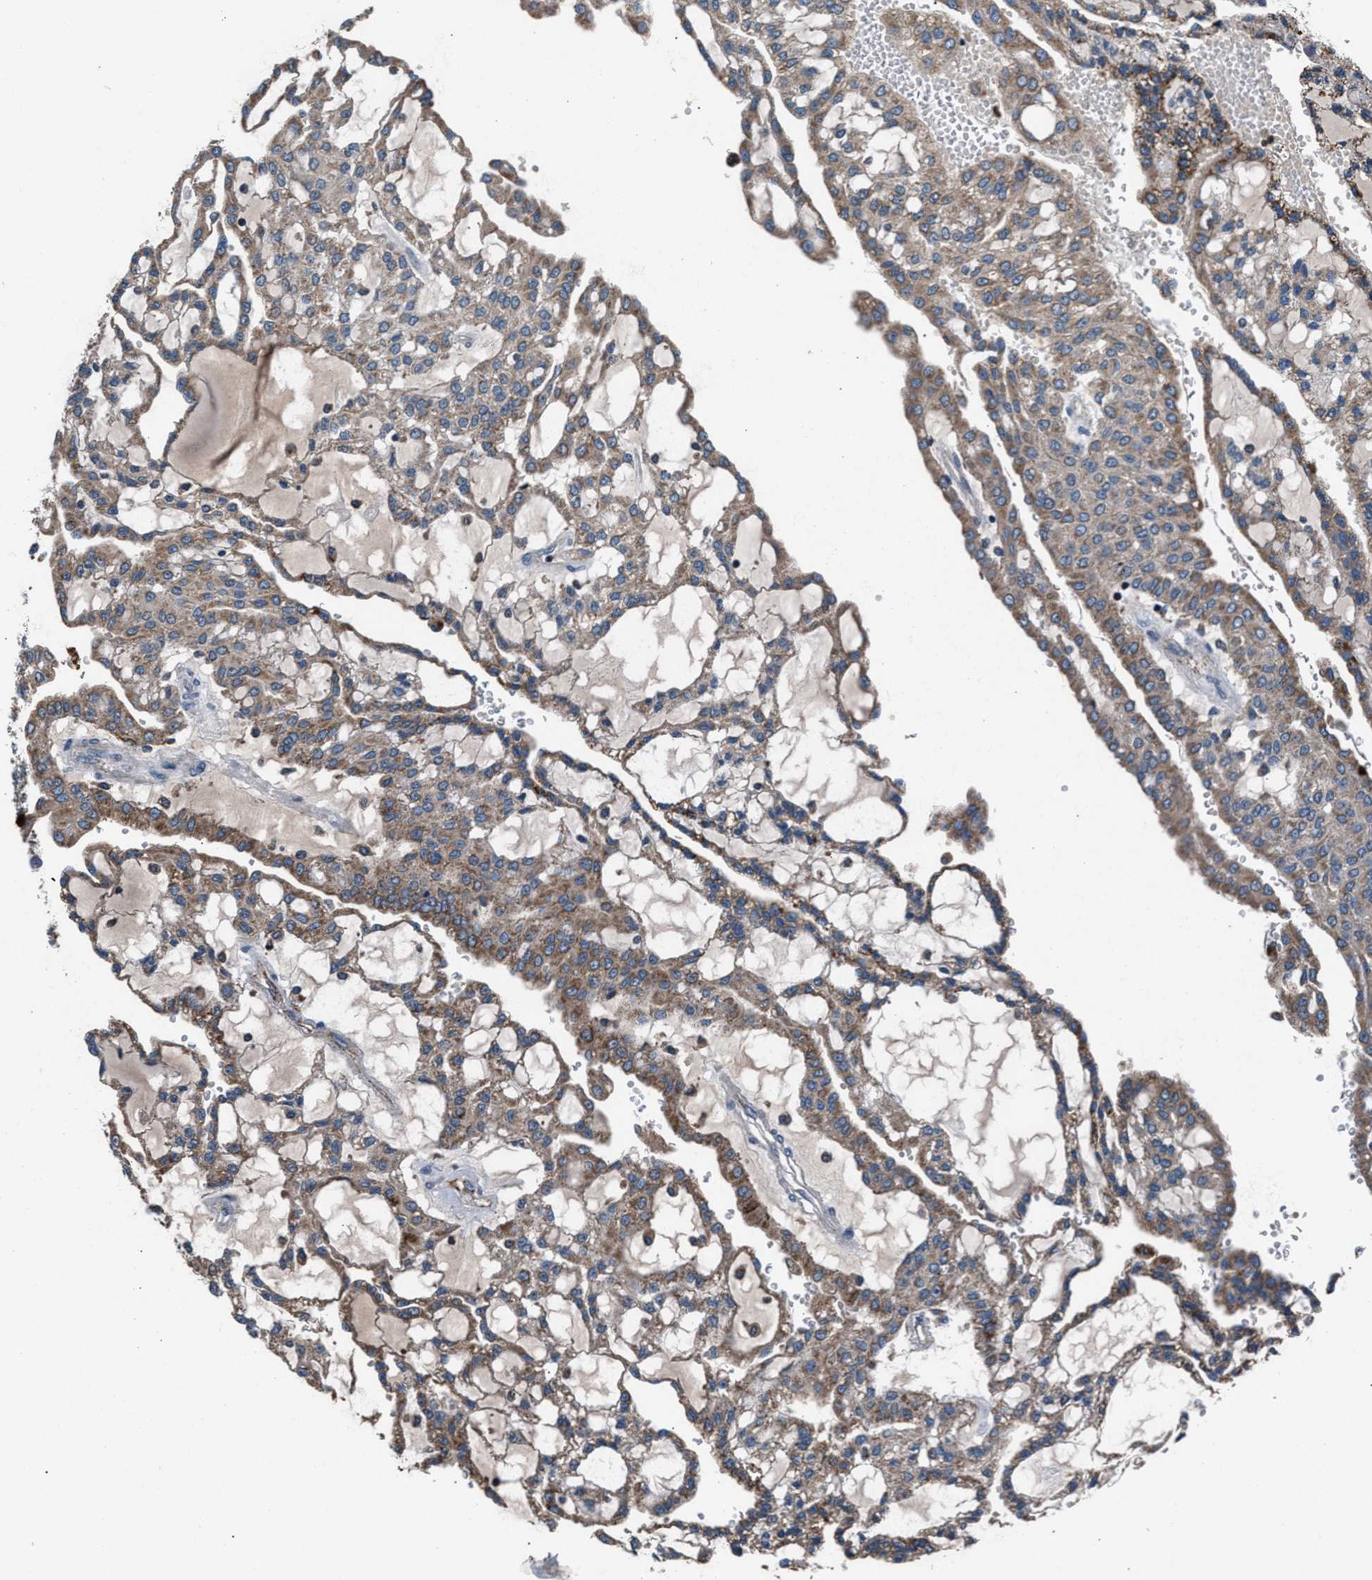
{"staining": {"intensity": "weak", "quantity": ">75%", "location": "cytoplasmic/membranous"}, "tissue": "renal cancer", "cell_type": "Tumor cells", "image_type": "cancer", "snomed": [{"axis": "morphology", "description": "Adenocarcinoma, NOS"}, {"axis": "topography", "description": "Kidney"}], "caption": "This is an image of IHC staining of renal cancer, which shows weak staining in the cytoplasmic/membranous of tumor cells.", "gene": "FAM221A", "patient": {"sex": "male", "age": 63}}